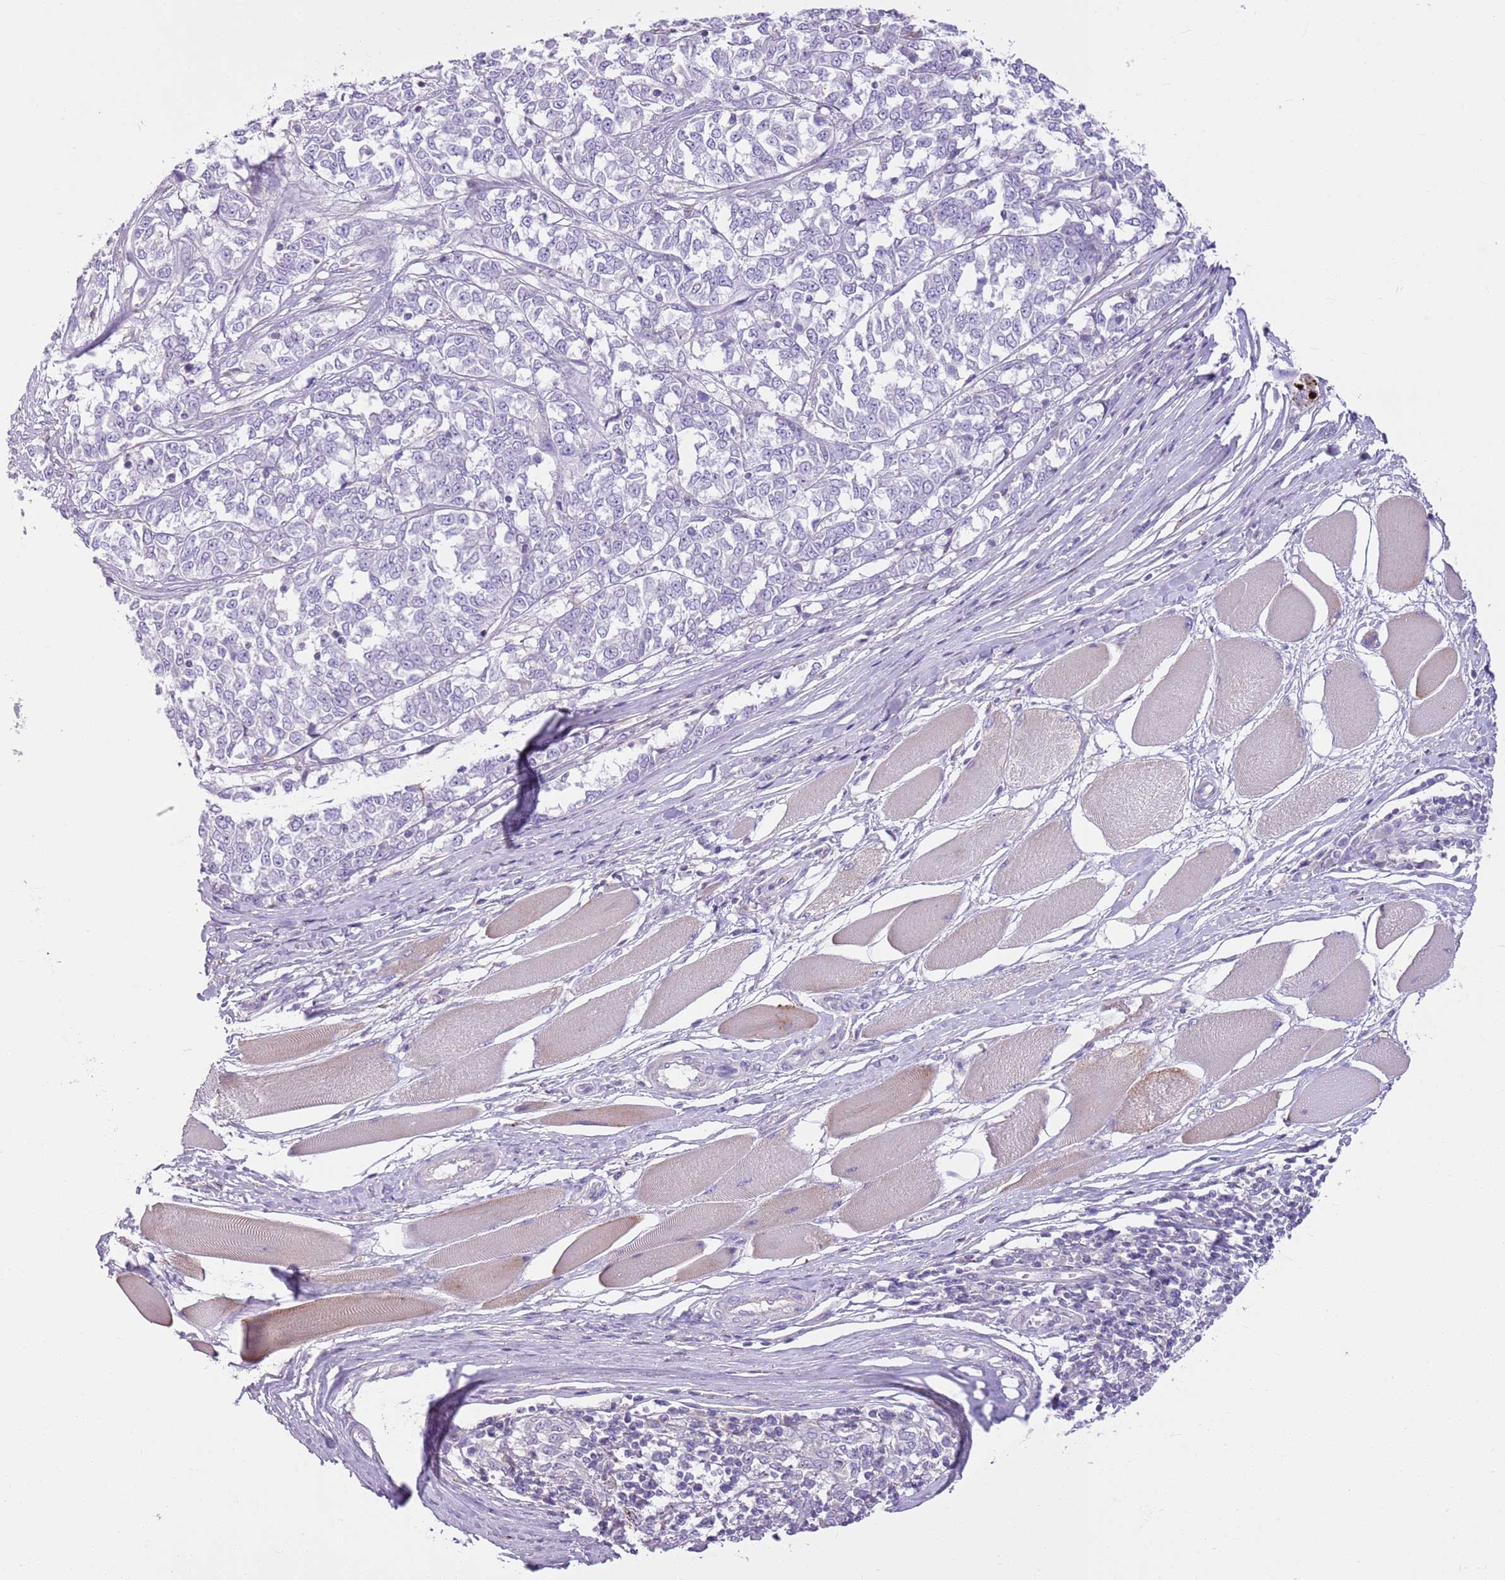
{"staining": {"intensity": "negative", "quantity": "none", "location": "none"}, "tissue": "melanoma", "cell_type": "Tumor cells", "image_type": "cancer", "snomed": [{"axis": "morphology", "description": "Malignant melanoma, NOS"}, {"axis": "topography", "description": "Skin"}], "caption": "Immunohistochemistry (IHC) of melanoma shows no positivity in tumor cells.", "gene": "CNPPD1", "patient": {"sex": "female", "age": 72}}